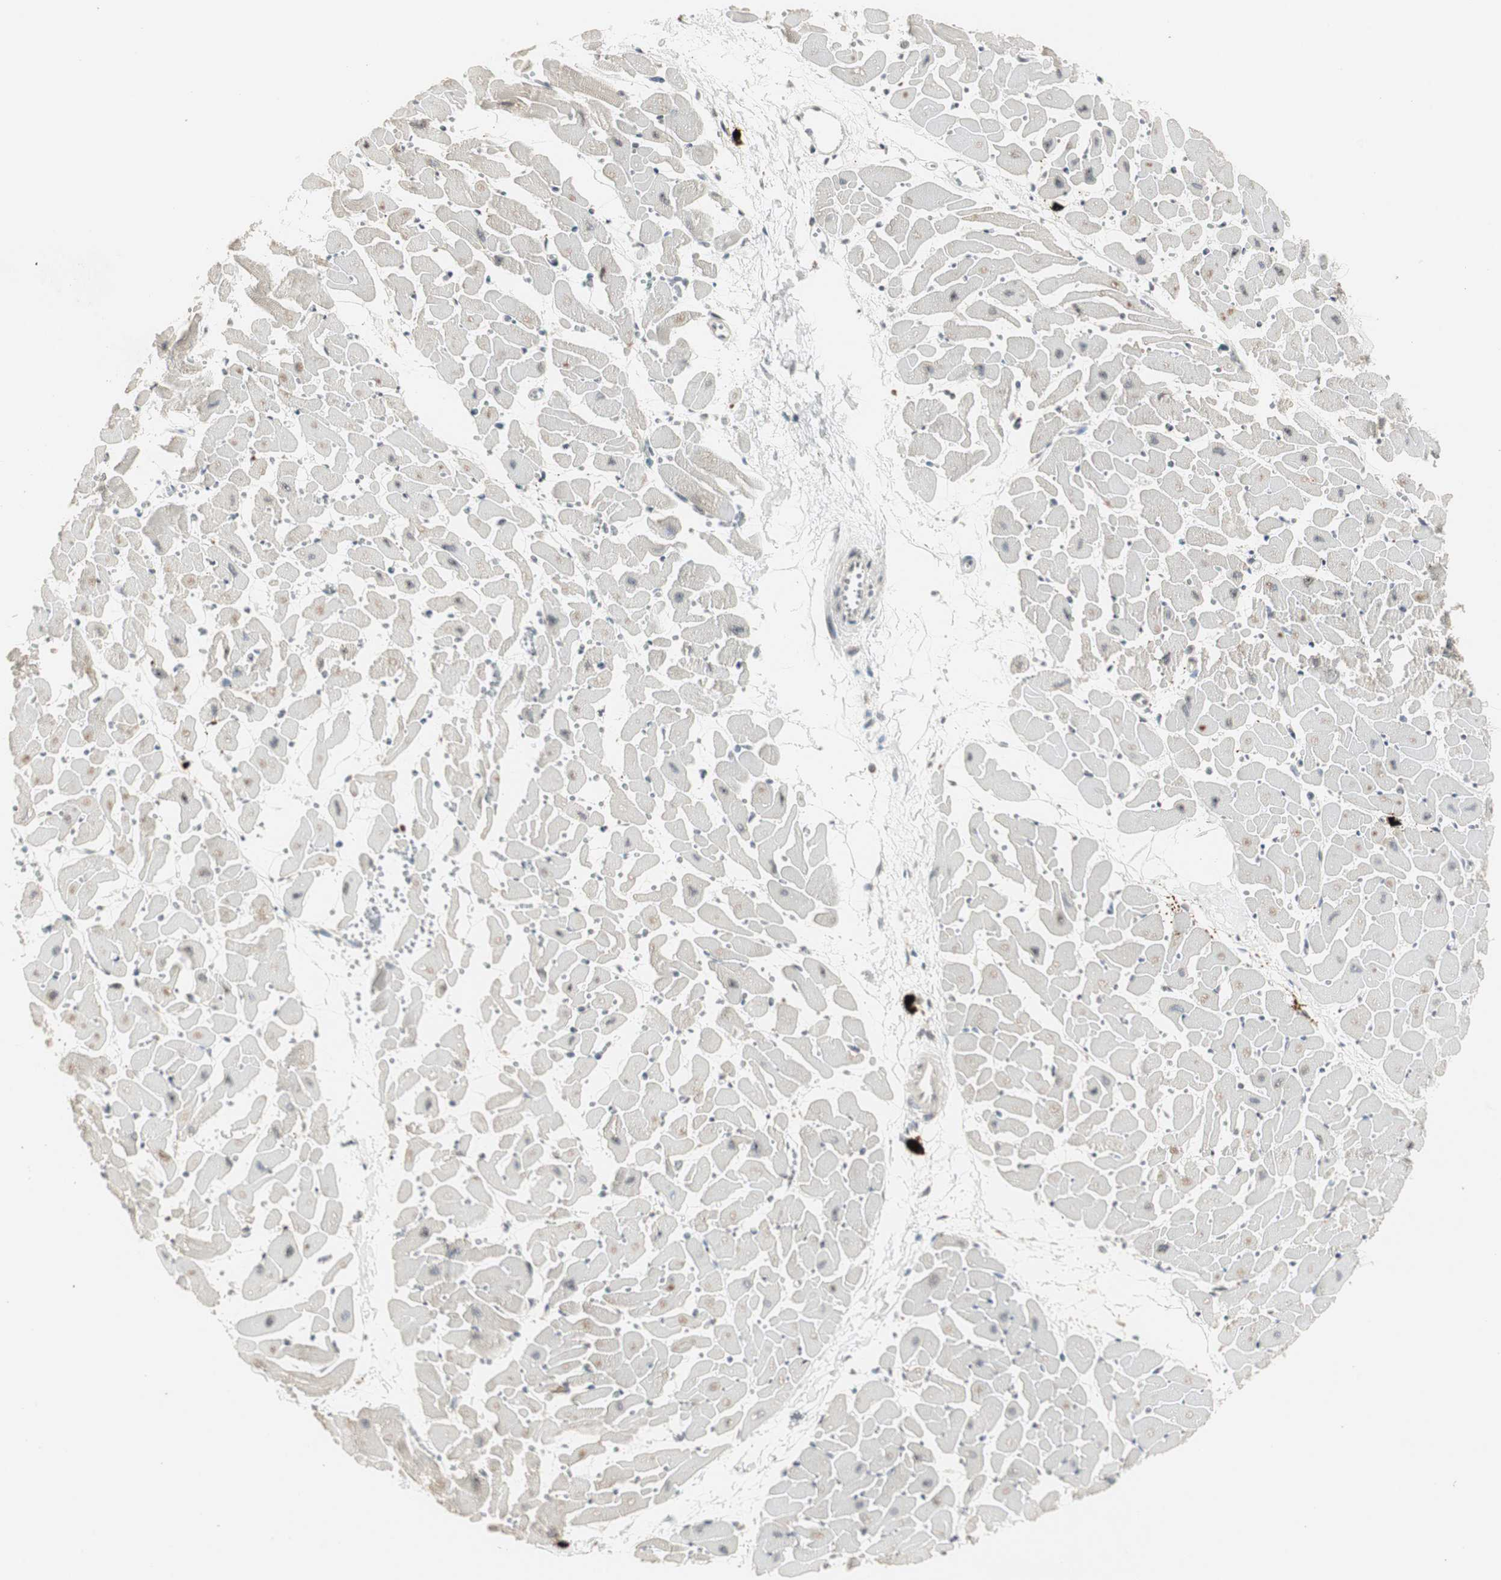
{"staining": {"intensity": "weak", "quantity": "25%-75%", "location": "cytoplasmic/membranous,nuclear"}, "tissue": "heart muscle", "cell_type": "Cardiomyocytes", "image_type": "normal", "snomed": [{"axis": "morphology", "description": "Normal tissue, NOS"}, {"axis": "topography", "description": "Heart"}], "caption": "A low amount of weak cytoplasmic/membranous,nuclear expression is seen in approximately 25%-75% of cardiomyocytes in normal heart muscle. The staining is performed using DAB brown chromogen to label protein expression. The nuclei are counter-stained blue using hematoxylin.", "gene": "ETV4", "patient": {"sex": "female", "age": 19}}